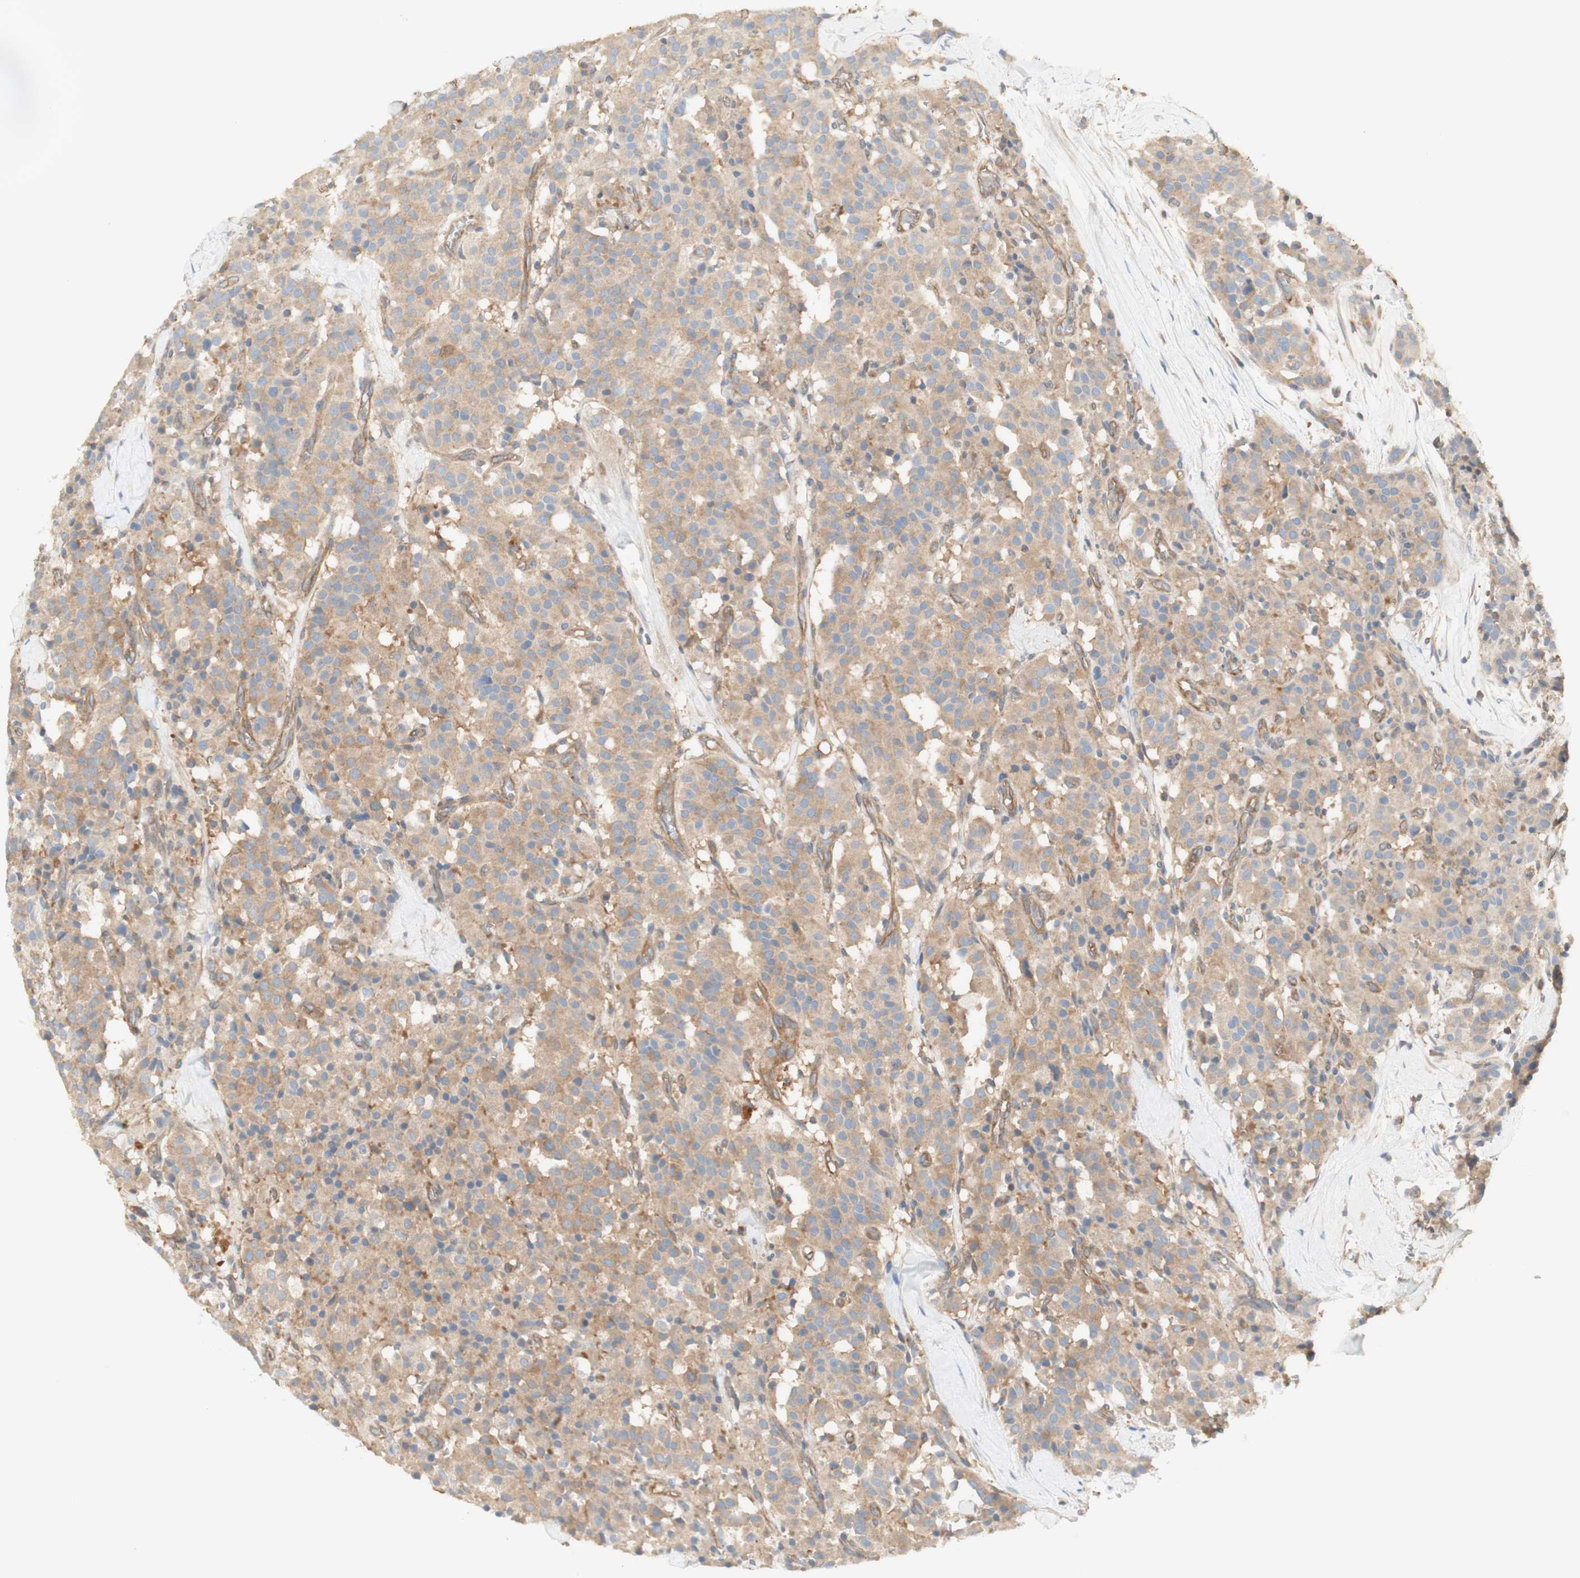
{"staining": {"intensity": "moderate", "quantity": ">75%", "location": "cytoplasmic/membranous"}, "tissue": "carcinoid", "cell_type": "Tumor cells", "image_type": "cancer", "snomed": [{"axis": "morphology", "description": "Carcinoid, malignant, NOS"}, {"axis": "topography", "description": "Lung"}], "caption": "Protein analysis of carcinoid tissue displays moderate cytoplasmic/membranous positivity in approximately >75% of tumor cells.", "gene": "IKBKG", "patient": {"sex": "male", "age": 30}}